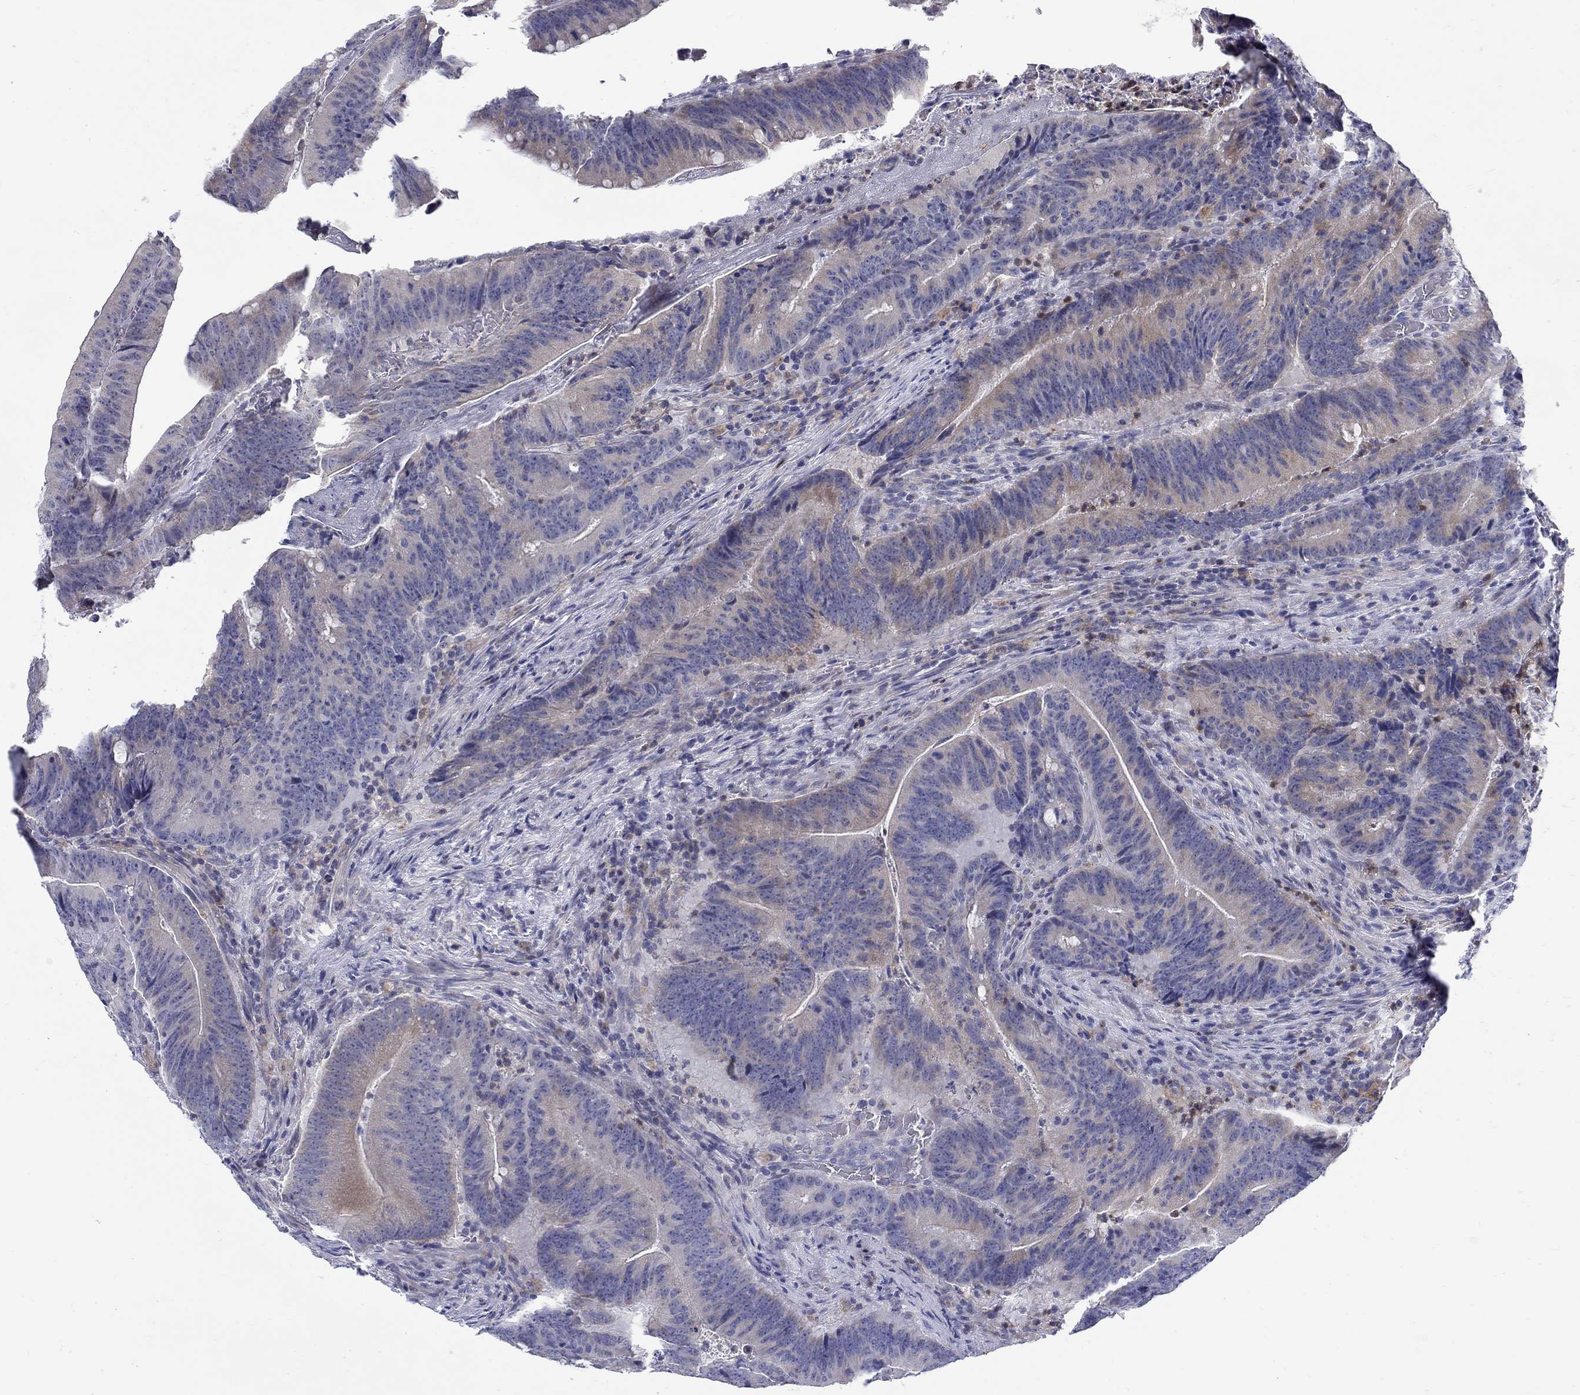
{"staining": {"intensity": "negative", "quantity": "none", "location": "none"}, "tissue": "colorectal cancer", "cell_type": "Tumor cells", "image_type": "cancer", "snomed": [{"axis": "morphology", "description": "Adenocarcinoma, NOS"}, {"axis": "topography", "description": "Colon"}], "caption": "Protein analysis of adenocarcinoma (colorectal) reveals no significant expression in tumor cells. The staining is performed using DAB brown chromogen with nuclei counter-stained in using hematoxylin.", "gene": "ABCA4", "patient": {"sex": "female", "age": 87}}